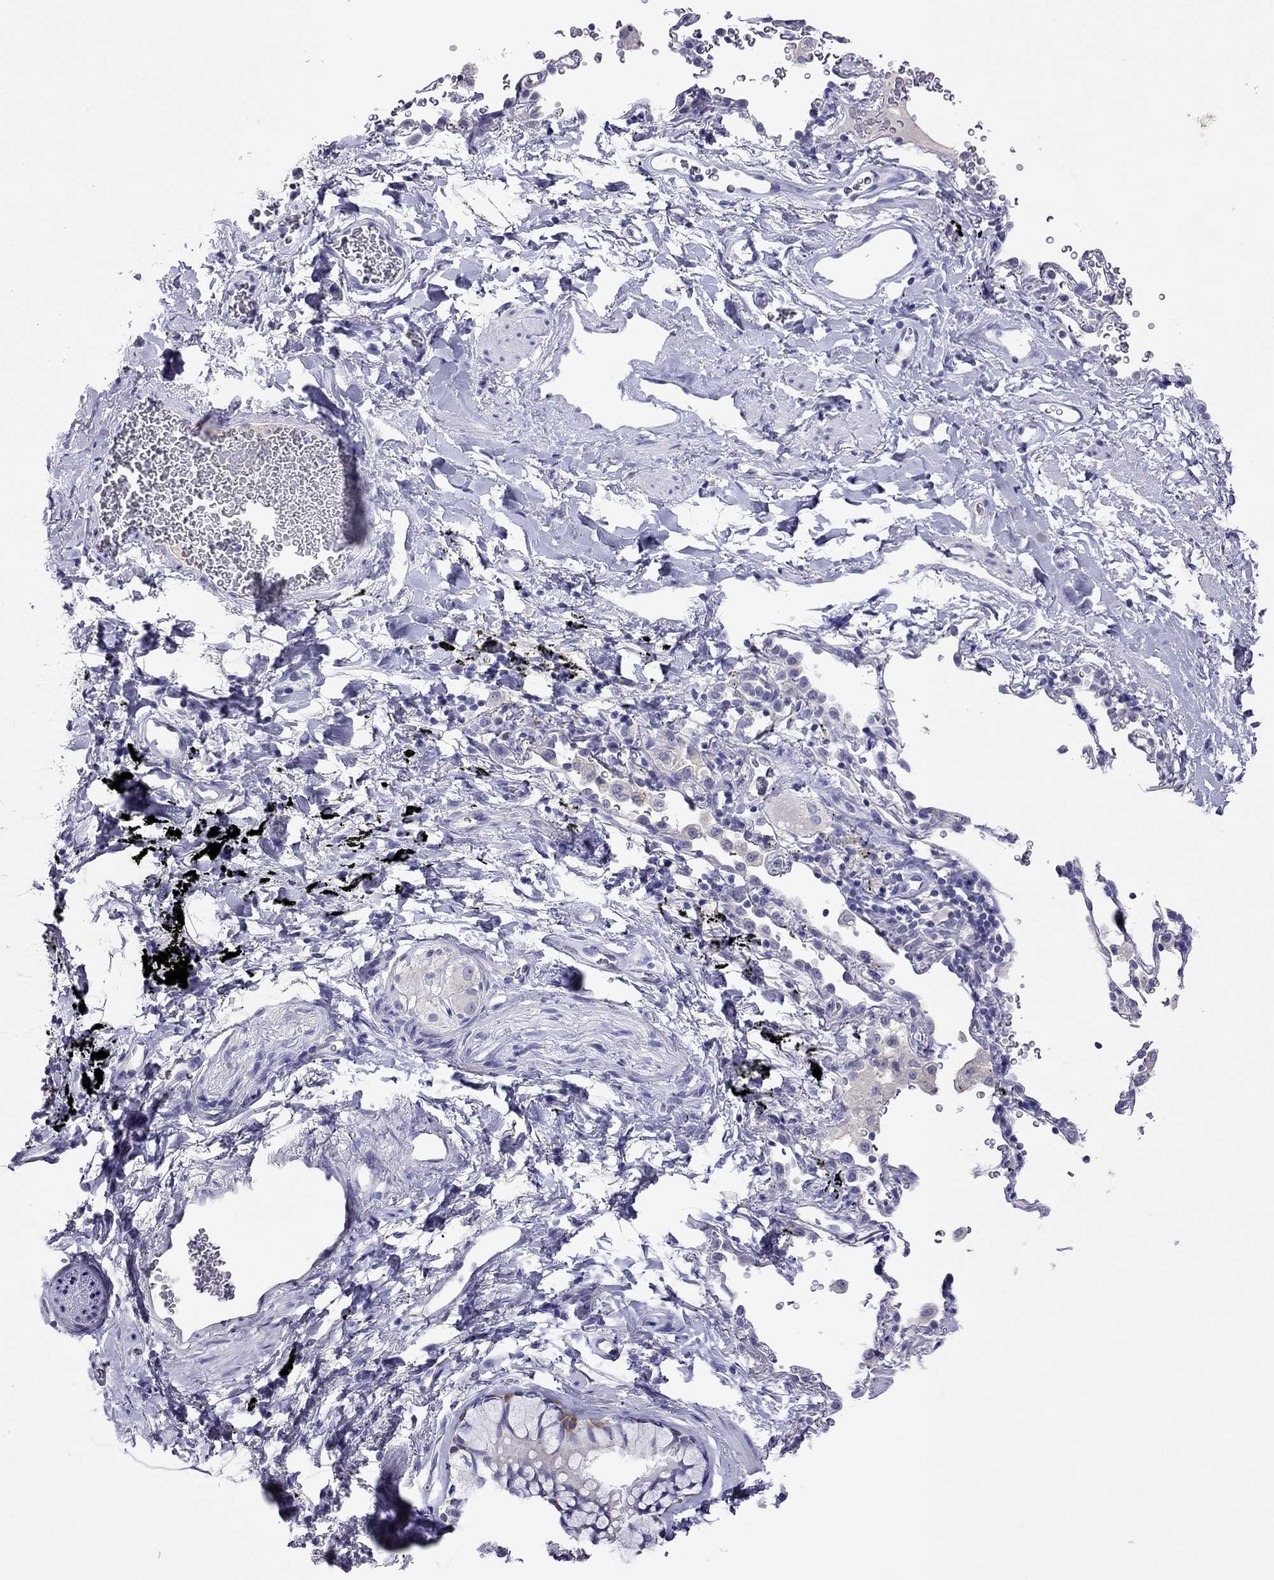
{"staining": {"intensity": "negative", "quantity": "none", "location": "none"}, "tissue": "soft tissue", "cell_type": "Fibroblasts", "image_type": "normal", "snomed": [{"axis": "morphology", "description": "Normal tissue, NOS"}, {"axis": "morphology", "description": "Adenocarcinoma, NOS"}, {"axis": "topography", "description": "Cartilage tissue"}, {"axis": "topography", "description": "Lung"}], "caption": "Immunohistochemistry of normal human soft tissue demonstrates no expression in fibroblasts.", "gene": "CAPNS2", "patient": {"sex": "male", "age": 59}}